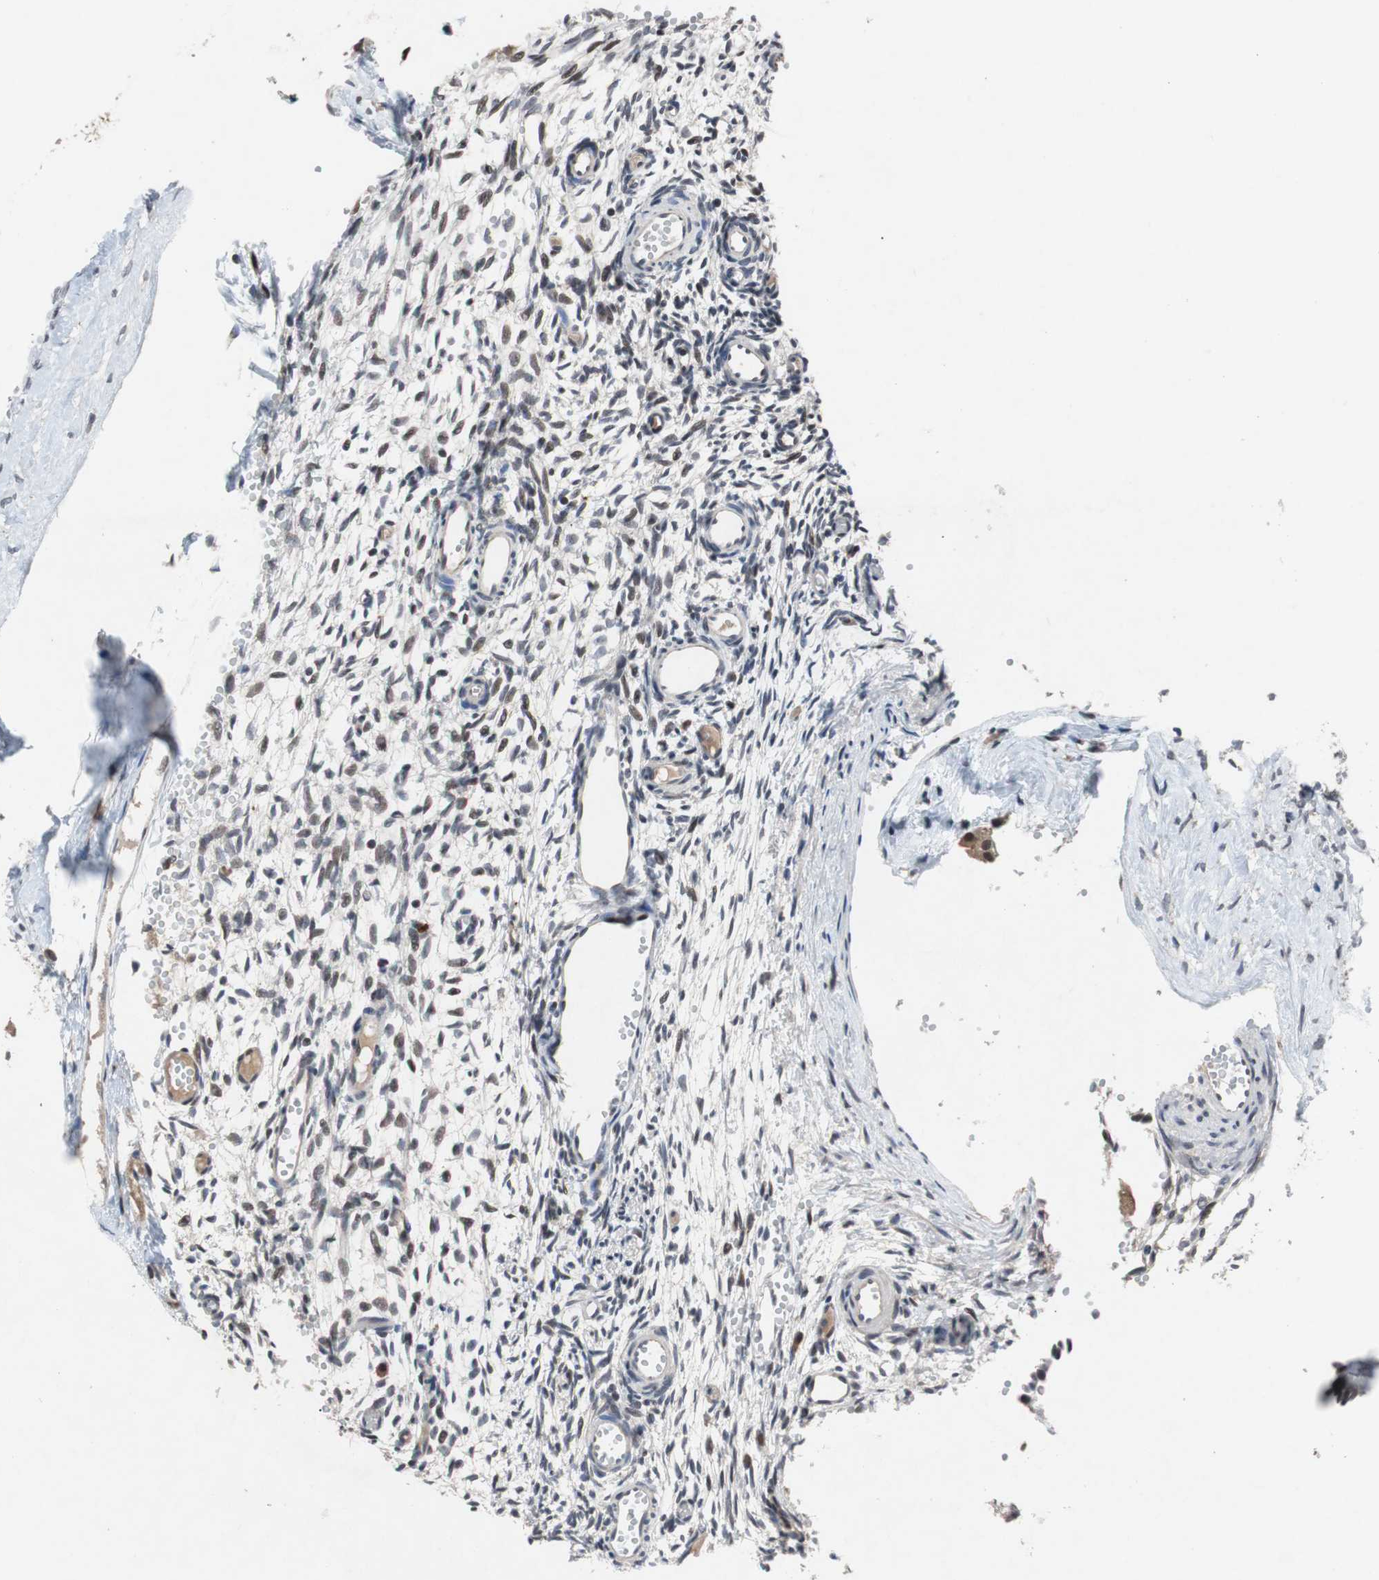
{"staining": {"intensity": "weak", "quantity": "<25%", "location": "cytoplasmic/membranous"}, "tissue": "ovary", "cell_type": "Follicle cells", "image_type": "normal", "snomed": [{"axis": "morphology", "description": "Normal tissue, NOS"}, {"axis": "topography", "description": "Ovary"}], "caption": "Immunohistochemistry (IHC) histopathology image of unremarkable ovary stained for a protein (brown), which reveals no staining in follicle cells.", "gene": "TP63", "patient": {"sex": "female", "age": 35}}